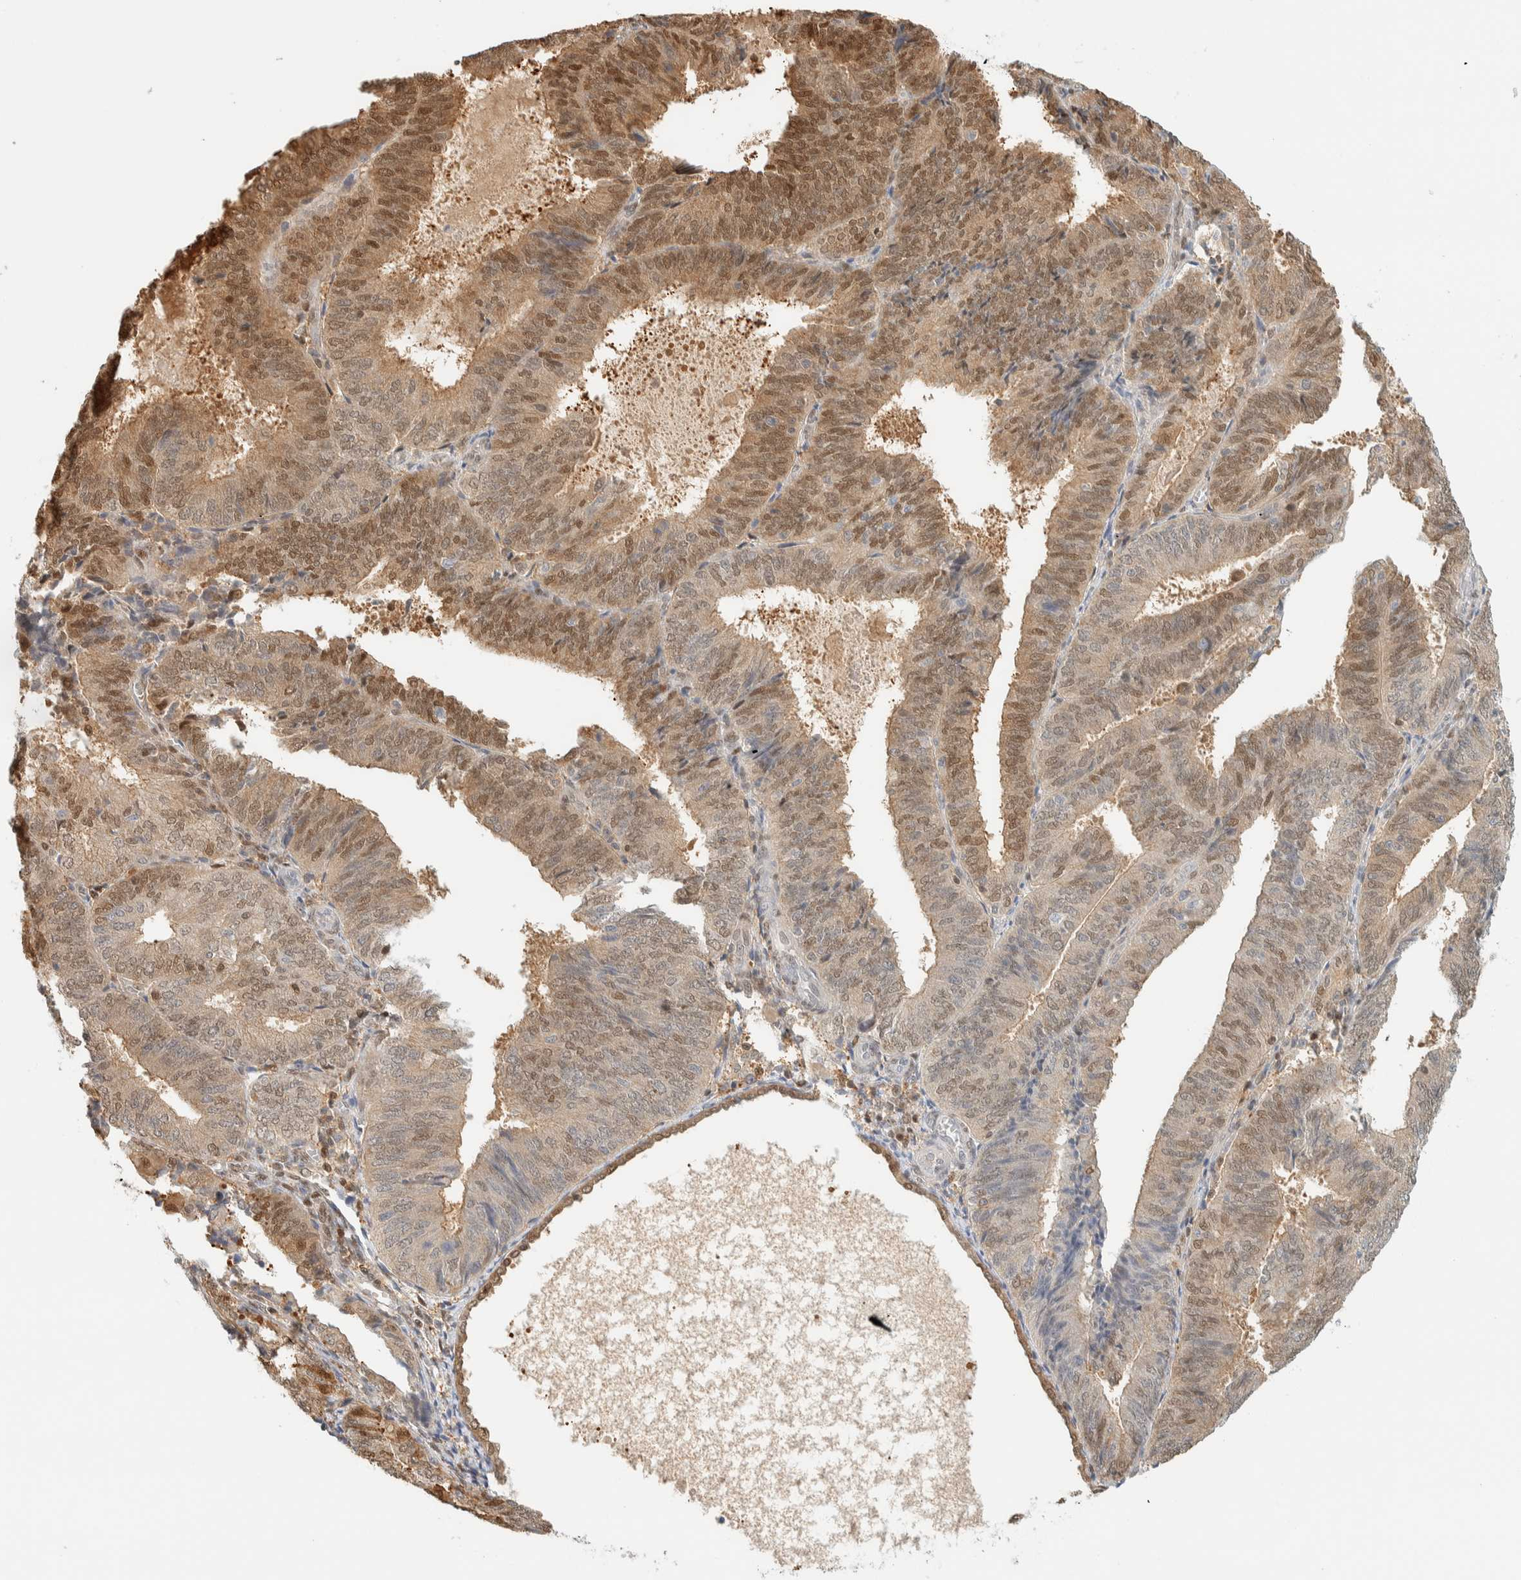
{"staining": {"intensity": "moderate", "quantity": ">75%", "location": "cytoplasmic/membranous,nuclear"}, "tissue": "endometrial cancer", "cell_type": "Tumor cells", "image_type": "cancer", "snomed": [{"axis": "morphology", "description": "Adenocarcinoma, NOS"}, {"axis": "topography", "description": "Endometrium"}], "caption": "Endometrial cancer stained with DAB (3,3'-diaminobenzidine) IHC reveals medium levels of moderate cytoplasmic/membranous and nuclear positivity in about >75% of tumor cells.", "gene": "ZBTB37", "patient": {"sex": "female", "age": 81}}